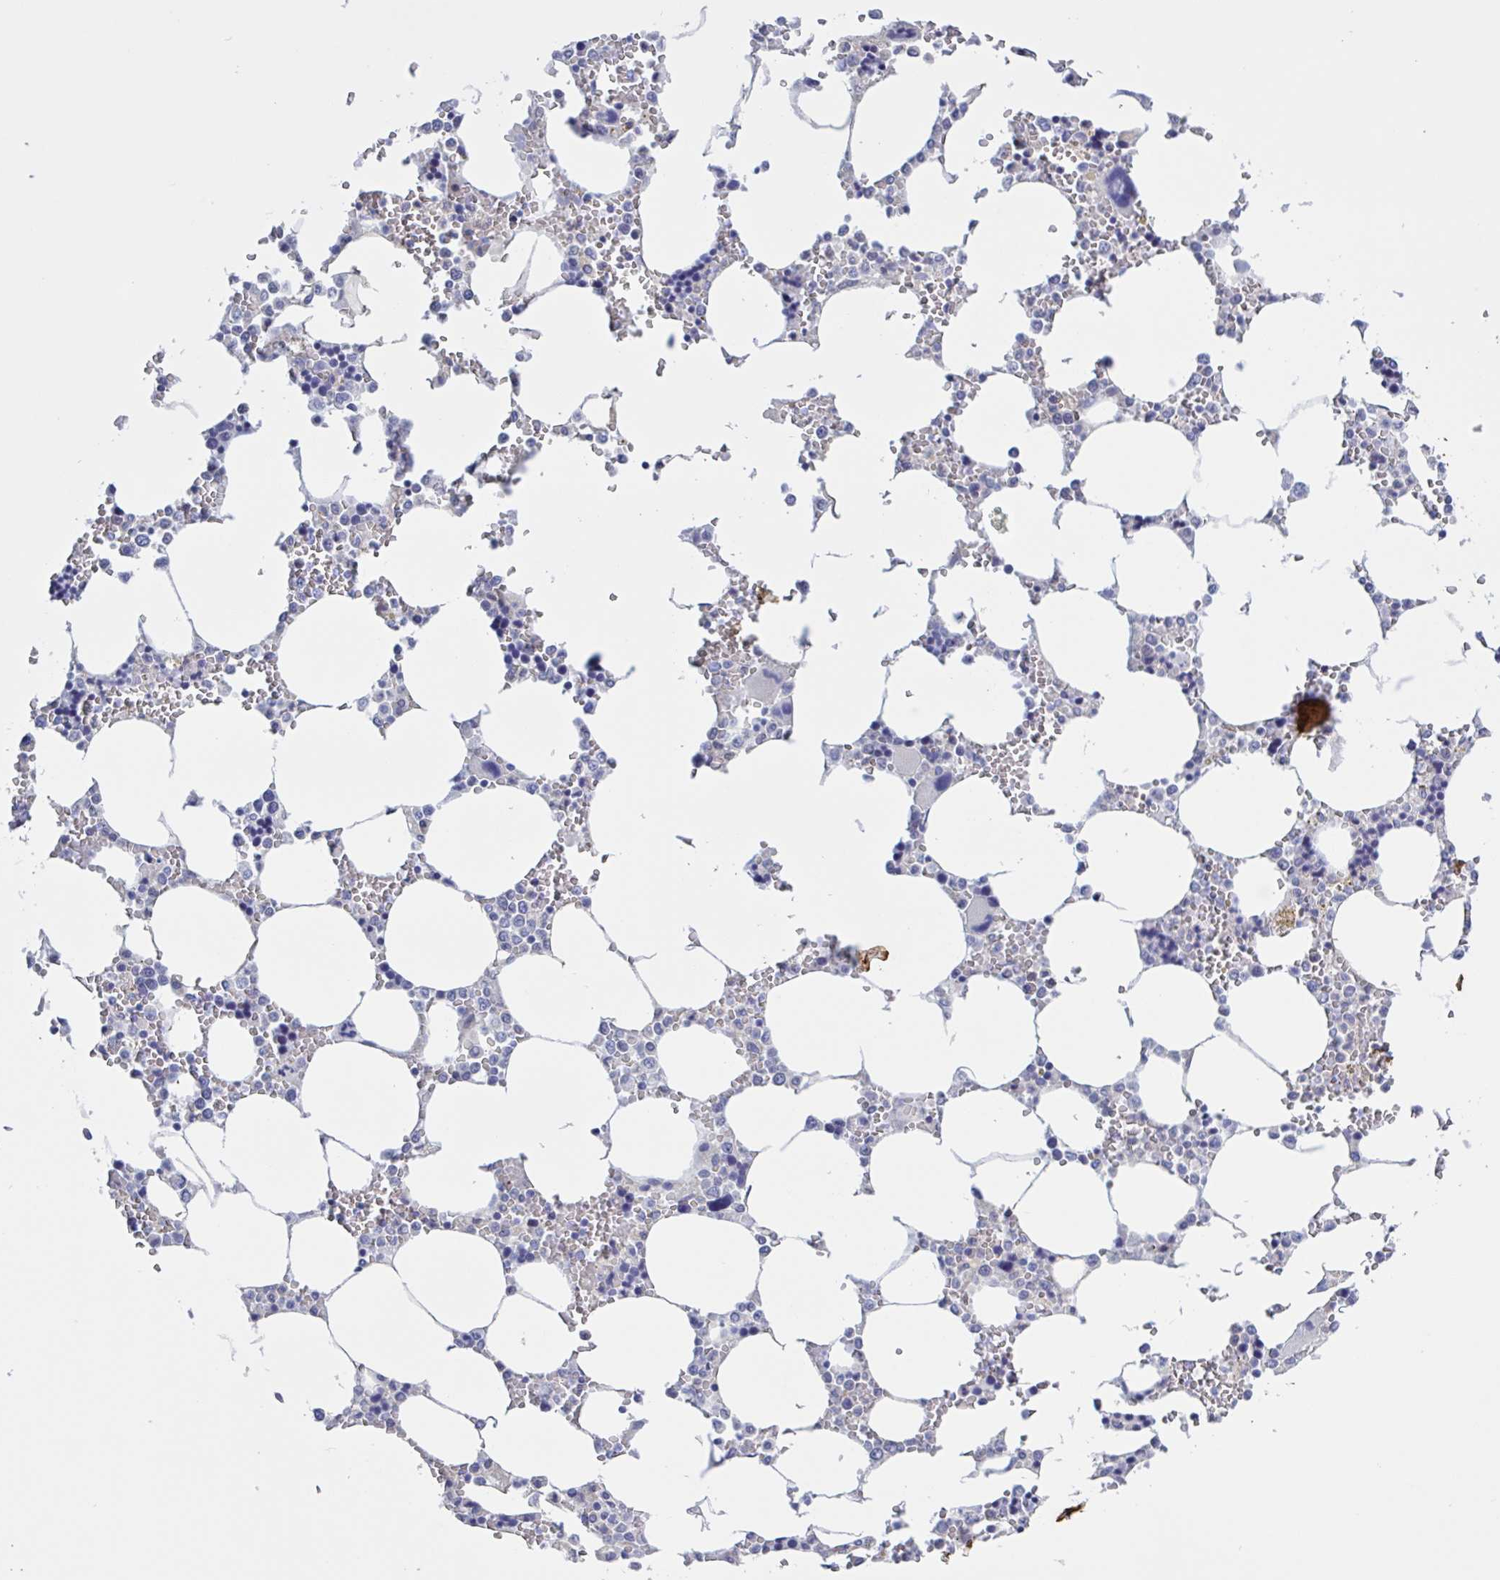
{"staining": {"intensity": "negative", "quantity": "none", "location": "none"}, "tissue": "bone marrow", "cell_type": "Hematopoietic cells", "image_type": "normal", "snomed": [{"axis": "morphology", "description": "Normal tissue, NOS"}, {"axis": "topography", "description": "Bone marrow"}], "caption": "Micrograph shows no significant protein positivity in hematopoietic cells of unremarkable bone marrow. (Brightfield microscopy of DAB IHC at high magnification).", "gene": "ST14", "patient": {"sex": "male", "age": 64}}